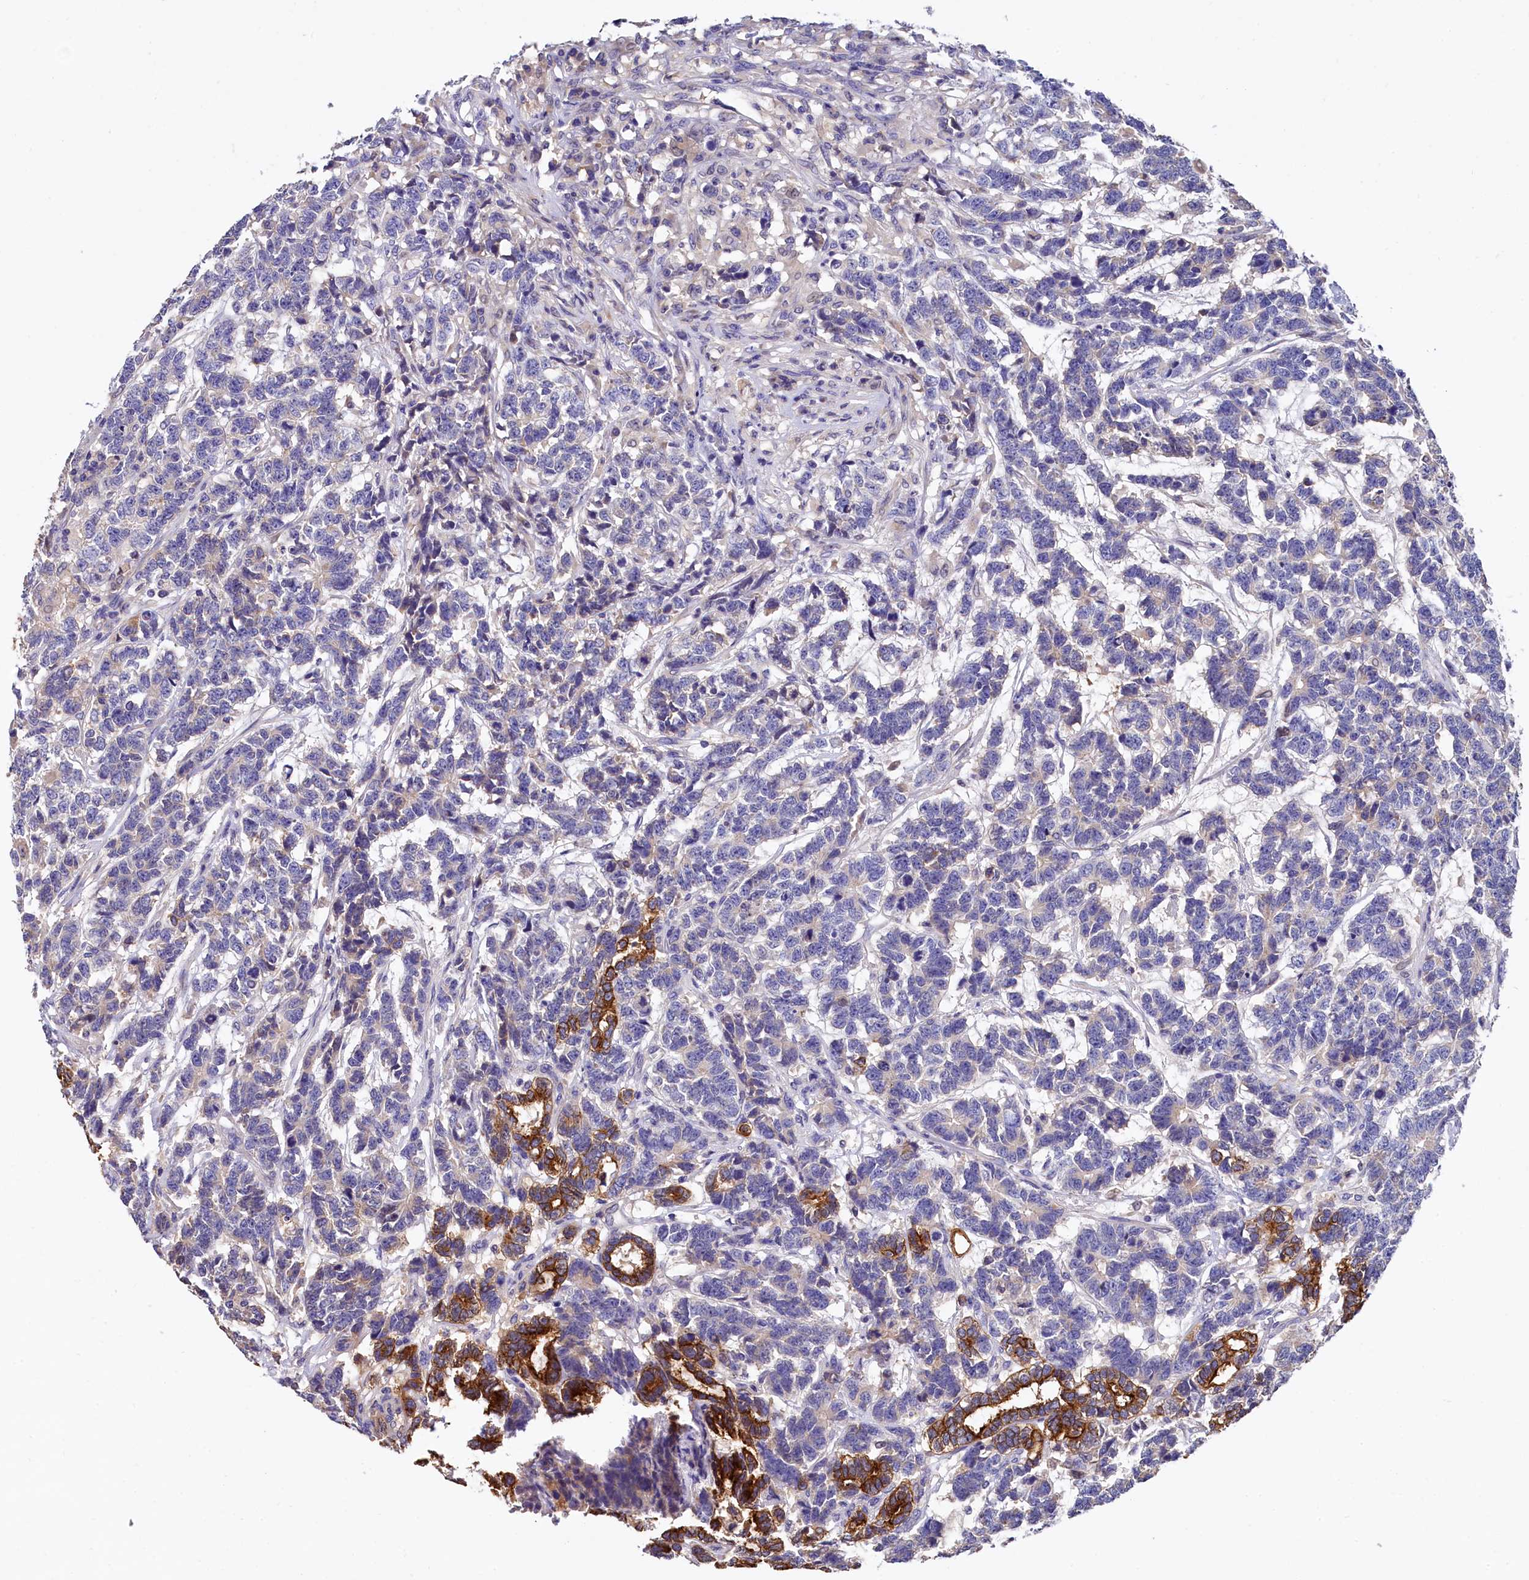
{"staining": {"intensity": "strong", "quantity": "<25%", "location": "cytoplasmic/membranous"}, "tissue": "testis cancer", "cell_type": "Tumor cells", "image_type": "cancer", "snomed": [{"axis": "morphology", "description": "Carcinoma, Embryonal, NOS"}, {"axis": "topography", "description": "Testis"}], "caption": "Protein staining exhibits strong cytoplasmic/membranous positivity in about <25% of tumor cells in testis embryonal carcinoma. The staining was performed using DAB, with brown indicating positive protein expression. Nuclei are stained blue with hematoxylin.", "gene": "EPS8L2", "patient": {"sex": "male", "age": 26}}